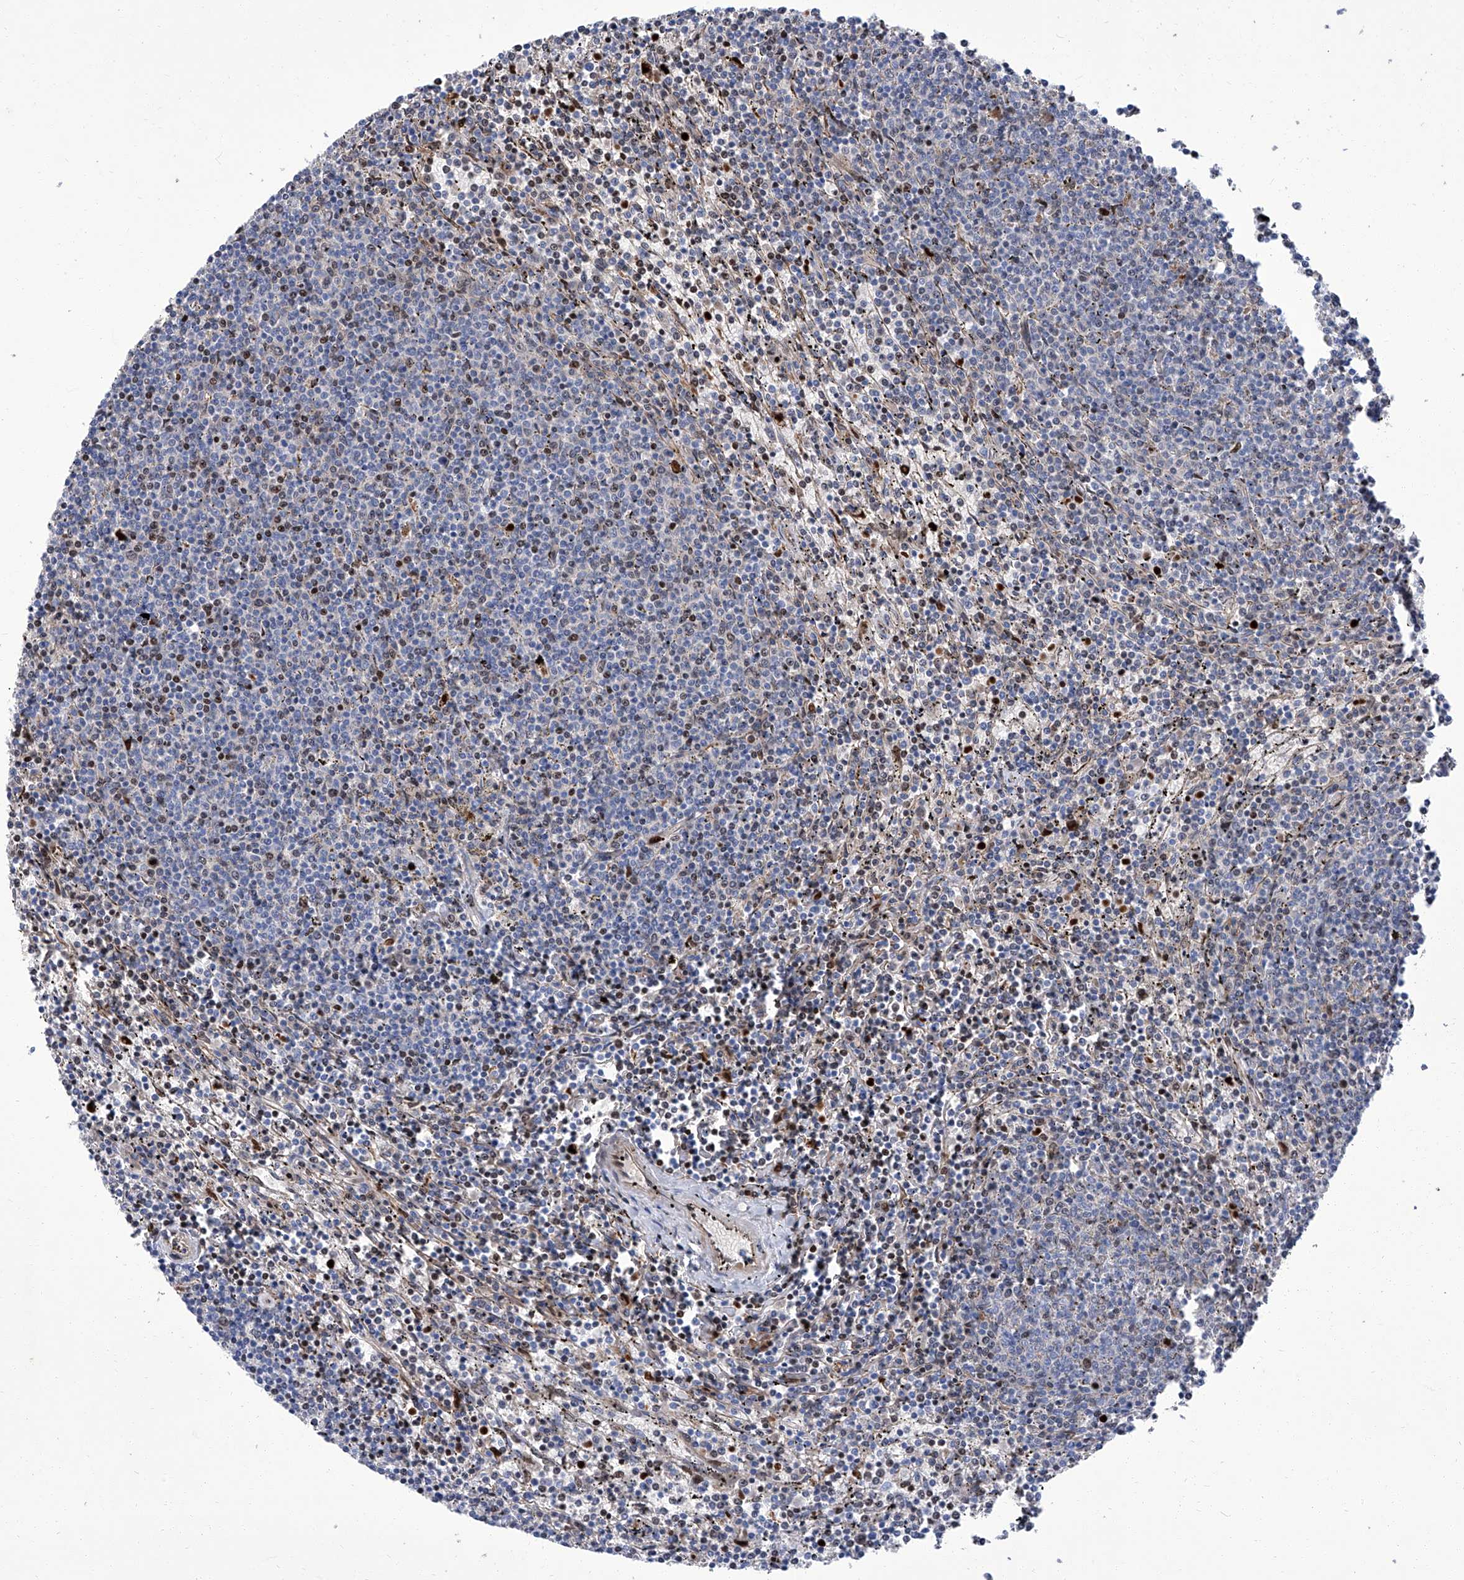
{"staining": {"intensity": "negative", "quantity": "none", "location": "none"}, "tissue": "lymphoma", "cell_type": "Tumor cells", "image_type": "cancer", "snomed": [{"axis": "morphology", "description": "Malignant lymphoma, non-Hodgkin's type, Low grade"}, {"axis": "topography", "description": "Spleen"}], "caption": "Tumor cells are negative for protein expression in human lymphoma.", "gene": "PARD3", "patient": {"sex": "female", "age": 50}}